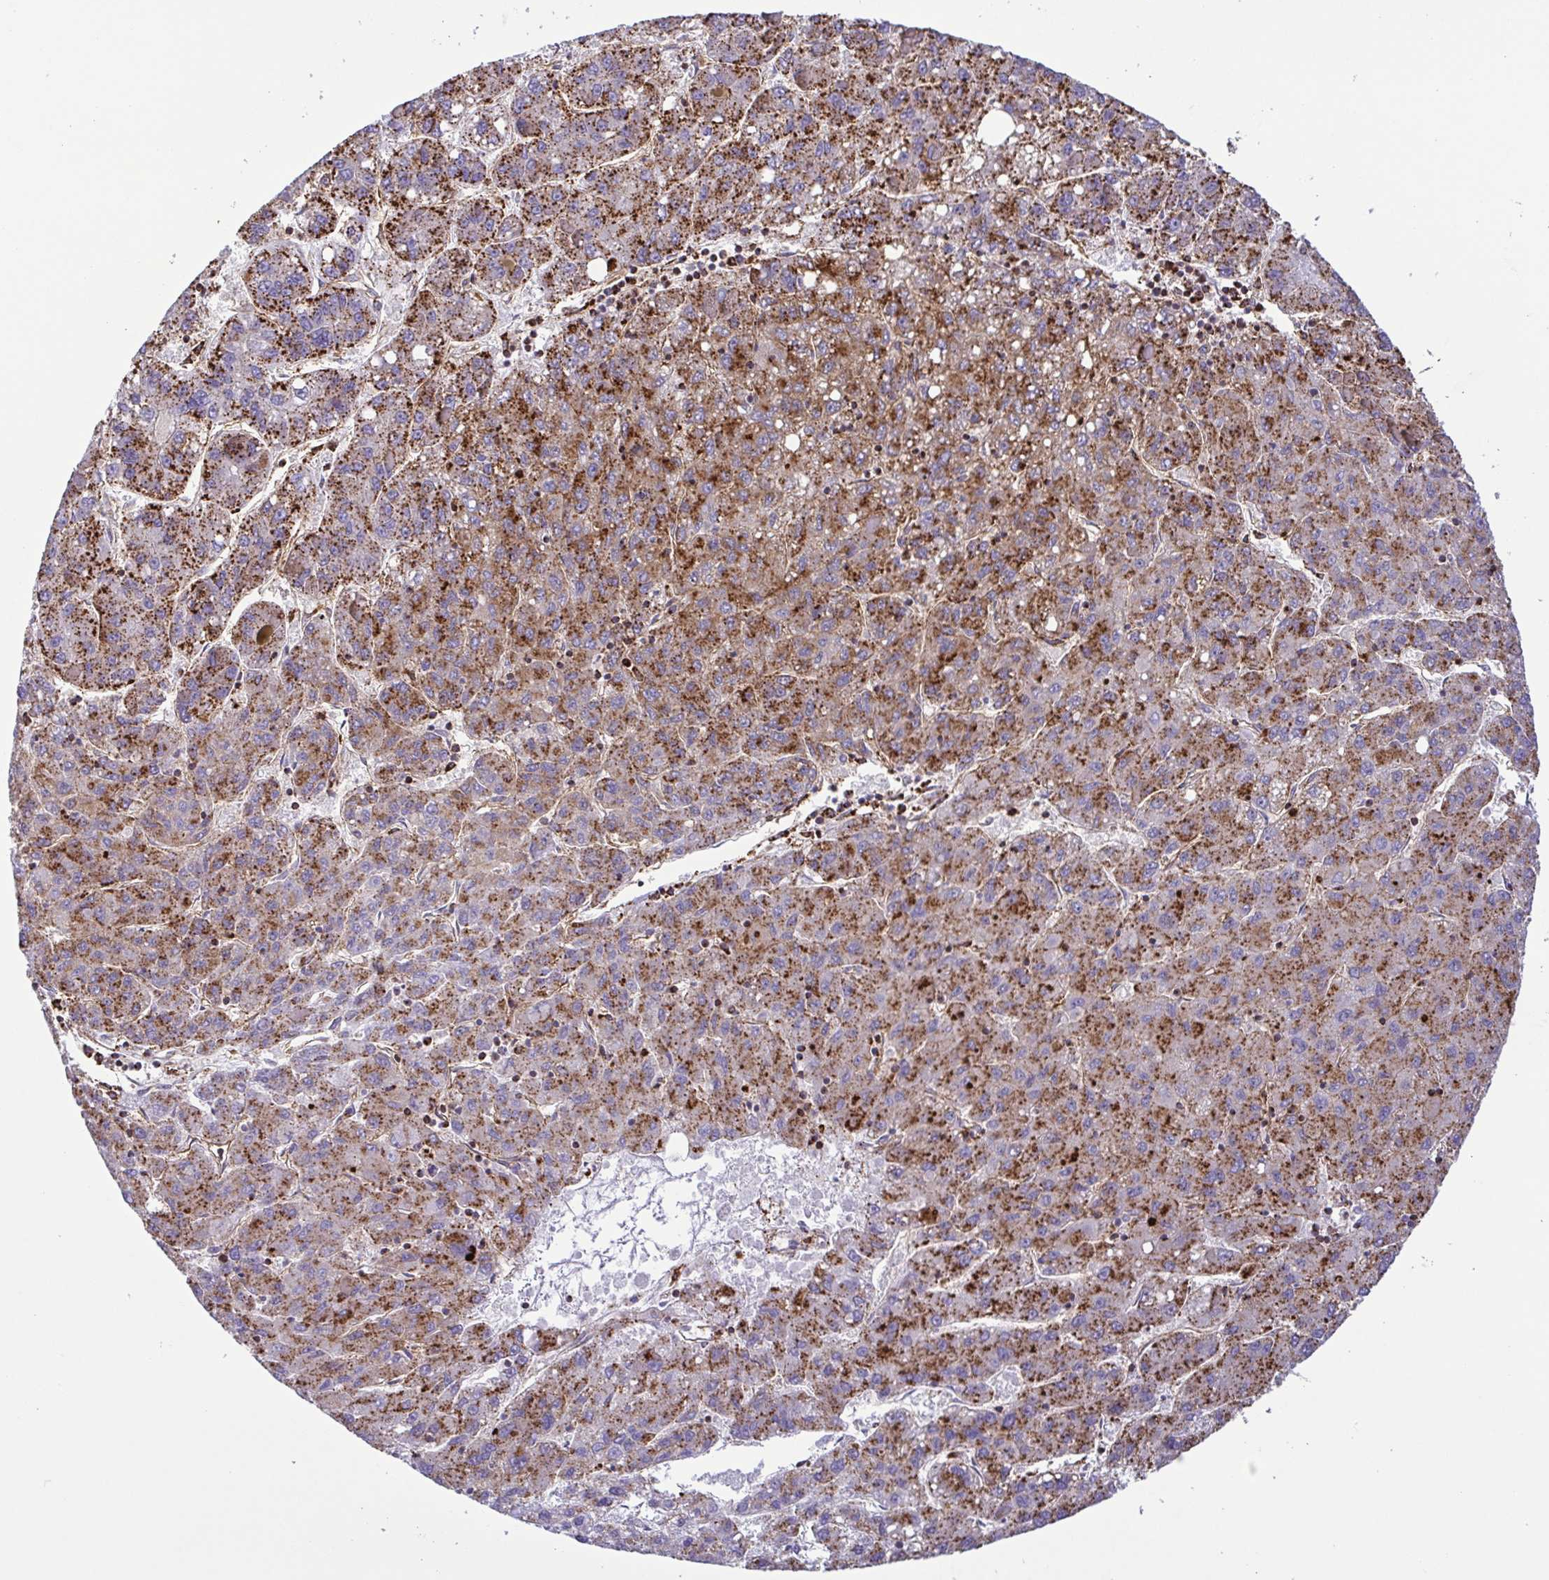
{"staining": {"intensity": "strong", "quantity": "25%-75%", "location": "cytoplasmic/membranous"}, "tissue": "liver cancer", "cell_type": "Tumor cells", "image_type": "cancer", "snomed": [{"axis": "morphology", "description": "Carcinoma, Hepatocellular, NOS"}, {"axis": "topography", "description": "Liver"}], "caption": "Tumor cells show strong cytoplasmic/membranous staining in approximately 25%-75% of cells in liver hepatocellular carcinoma.", "gene": "CHMP1B", "patient": {"sex": "female", "age": 82}}